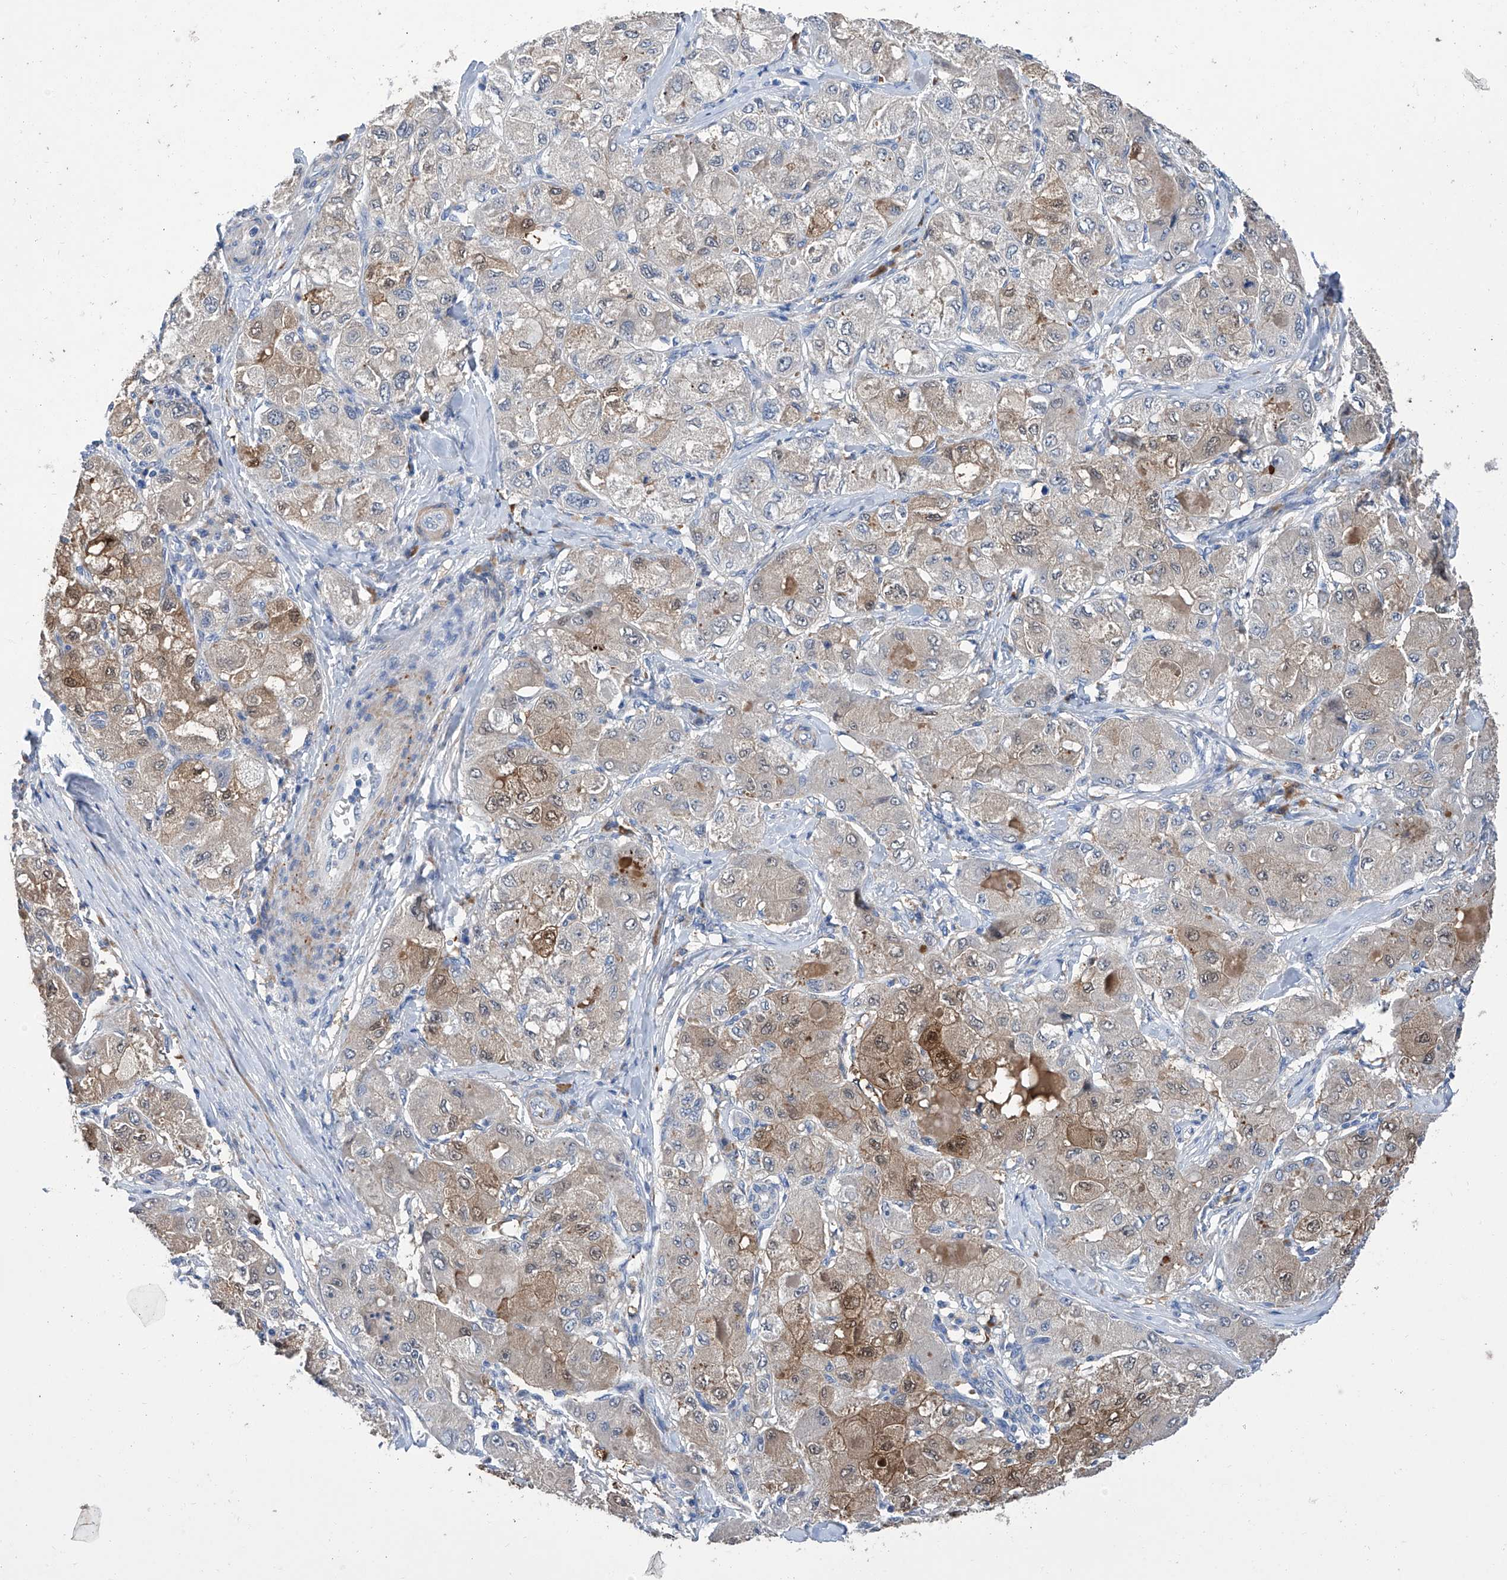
{"staining": {"intensity": "moderate", "quantity": "<25%", "location": "cytoplasmic/membranous,nuclear"}, "tissue": "liver cancer", "cell_type": "Tumor cells", "image_type": "cancer", "snomed": [{"axis": "morphology", "description": "Carcinoma, Hepatocellular, NOS"}, {"axis": "topography", "description": "Liver"}], "caption": "Moderate cytoplasmic/membranous and nuclear staining is appreciated in approximately <25% of tumor cells in hepatocellular carcinoma (liver).", "gene": "GPT", "patient": {"sex": "male", "age": 80}}